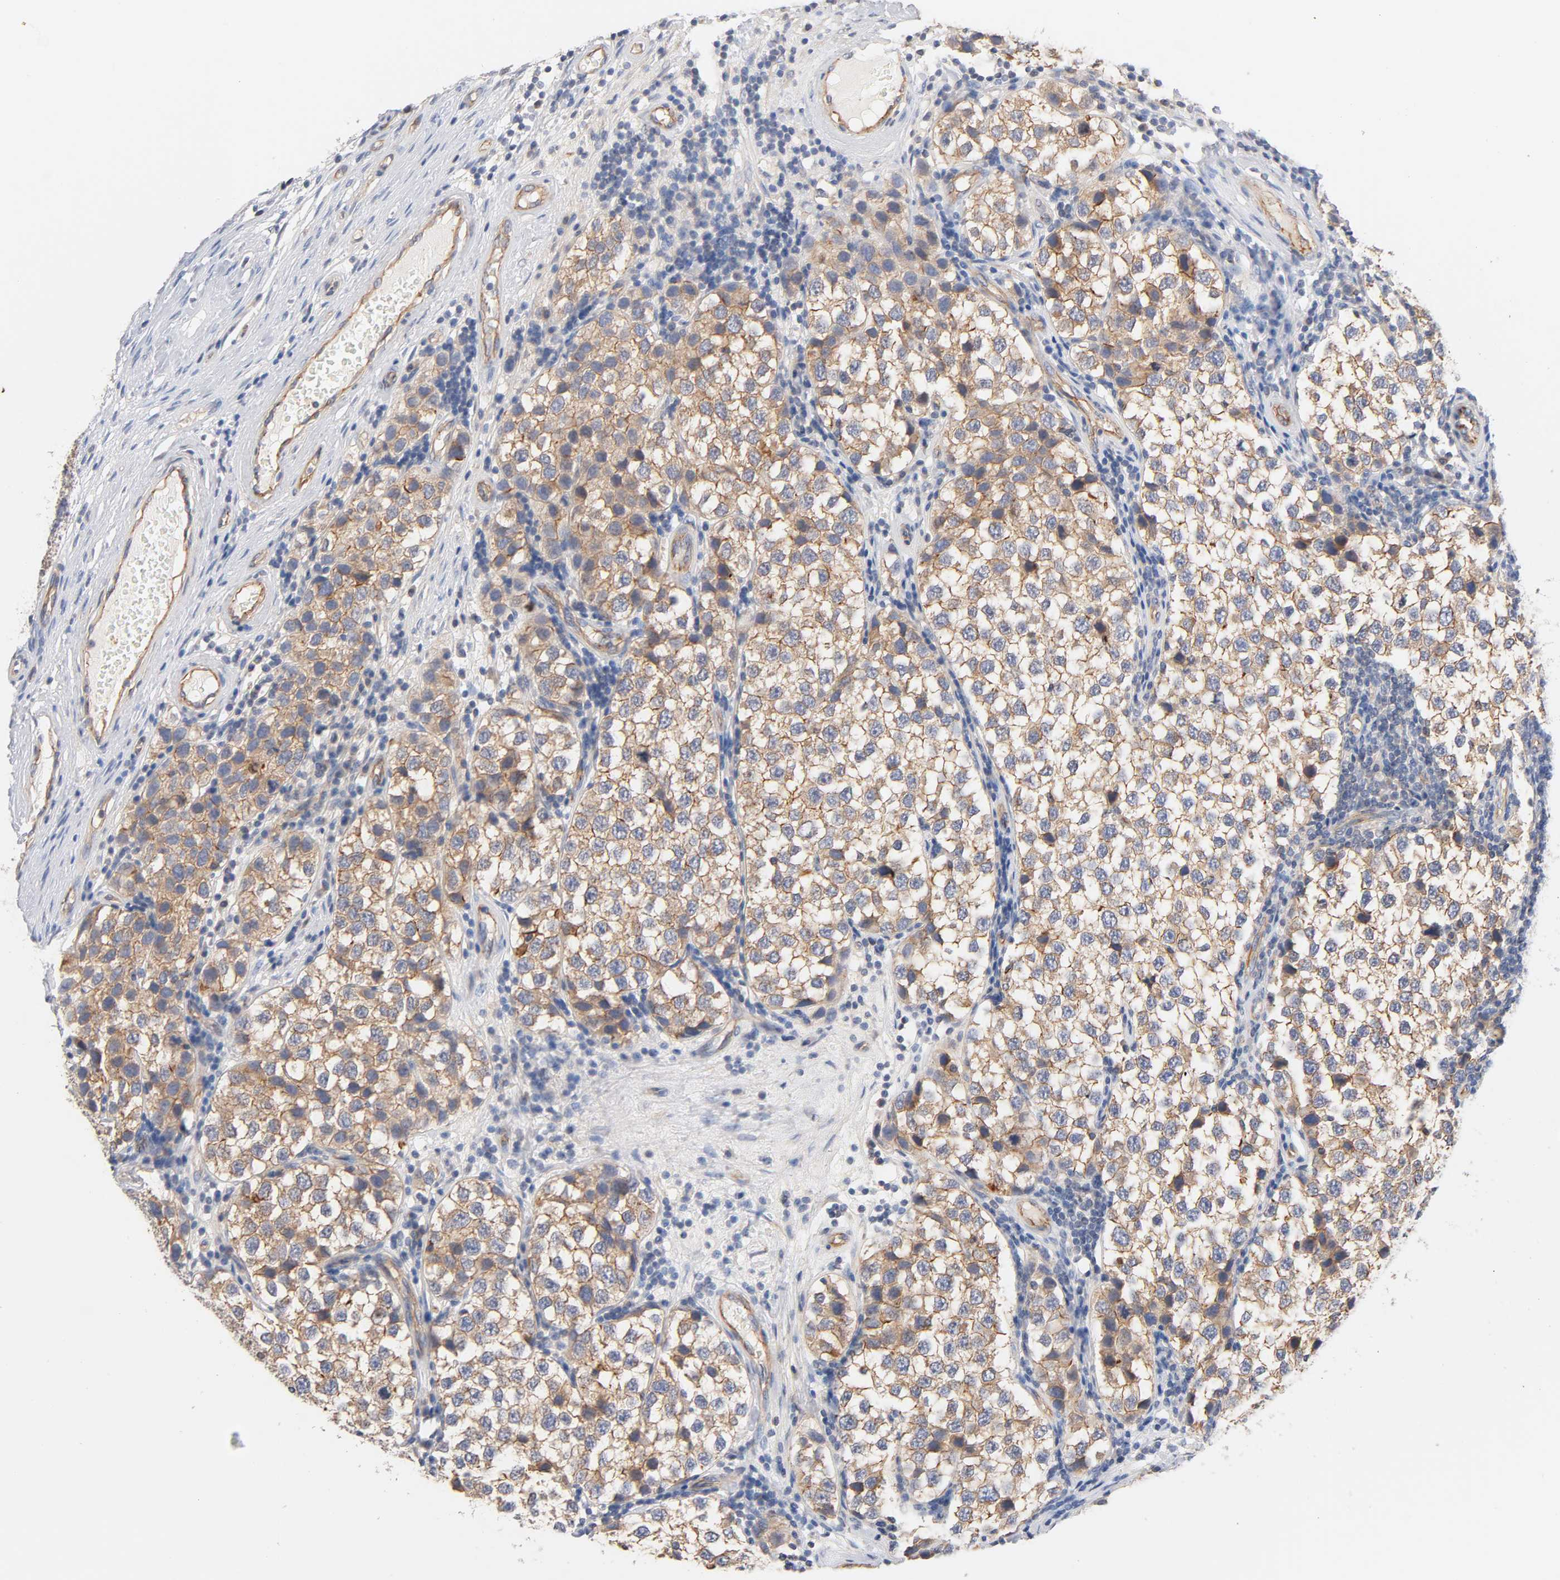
{"staining": {"intensity": "moderate", "quantity": ">75%", "location": "cytoplasmic/membranous"}, "tissue": "testis cancer", "cell_type": "Tumor cells", "image_type": "cancer", "snomed": [{"axis": "morphology", "description": "Seminoma, NOS"}, {"axis": "topography", "description": "Testis"}], "caption": "There is medium levels of moderate cytoplasmic/membranous positivity in tumor cells of testis cancer, as demonstrated by immunohistochemical staining (brown color).", "gene": "STRN3", "patient": {"sex": "male", "age": 39}}